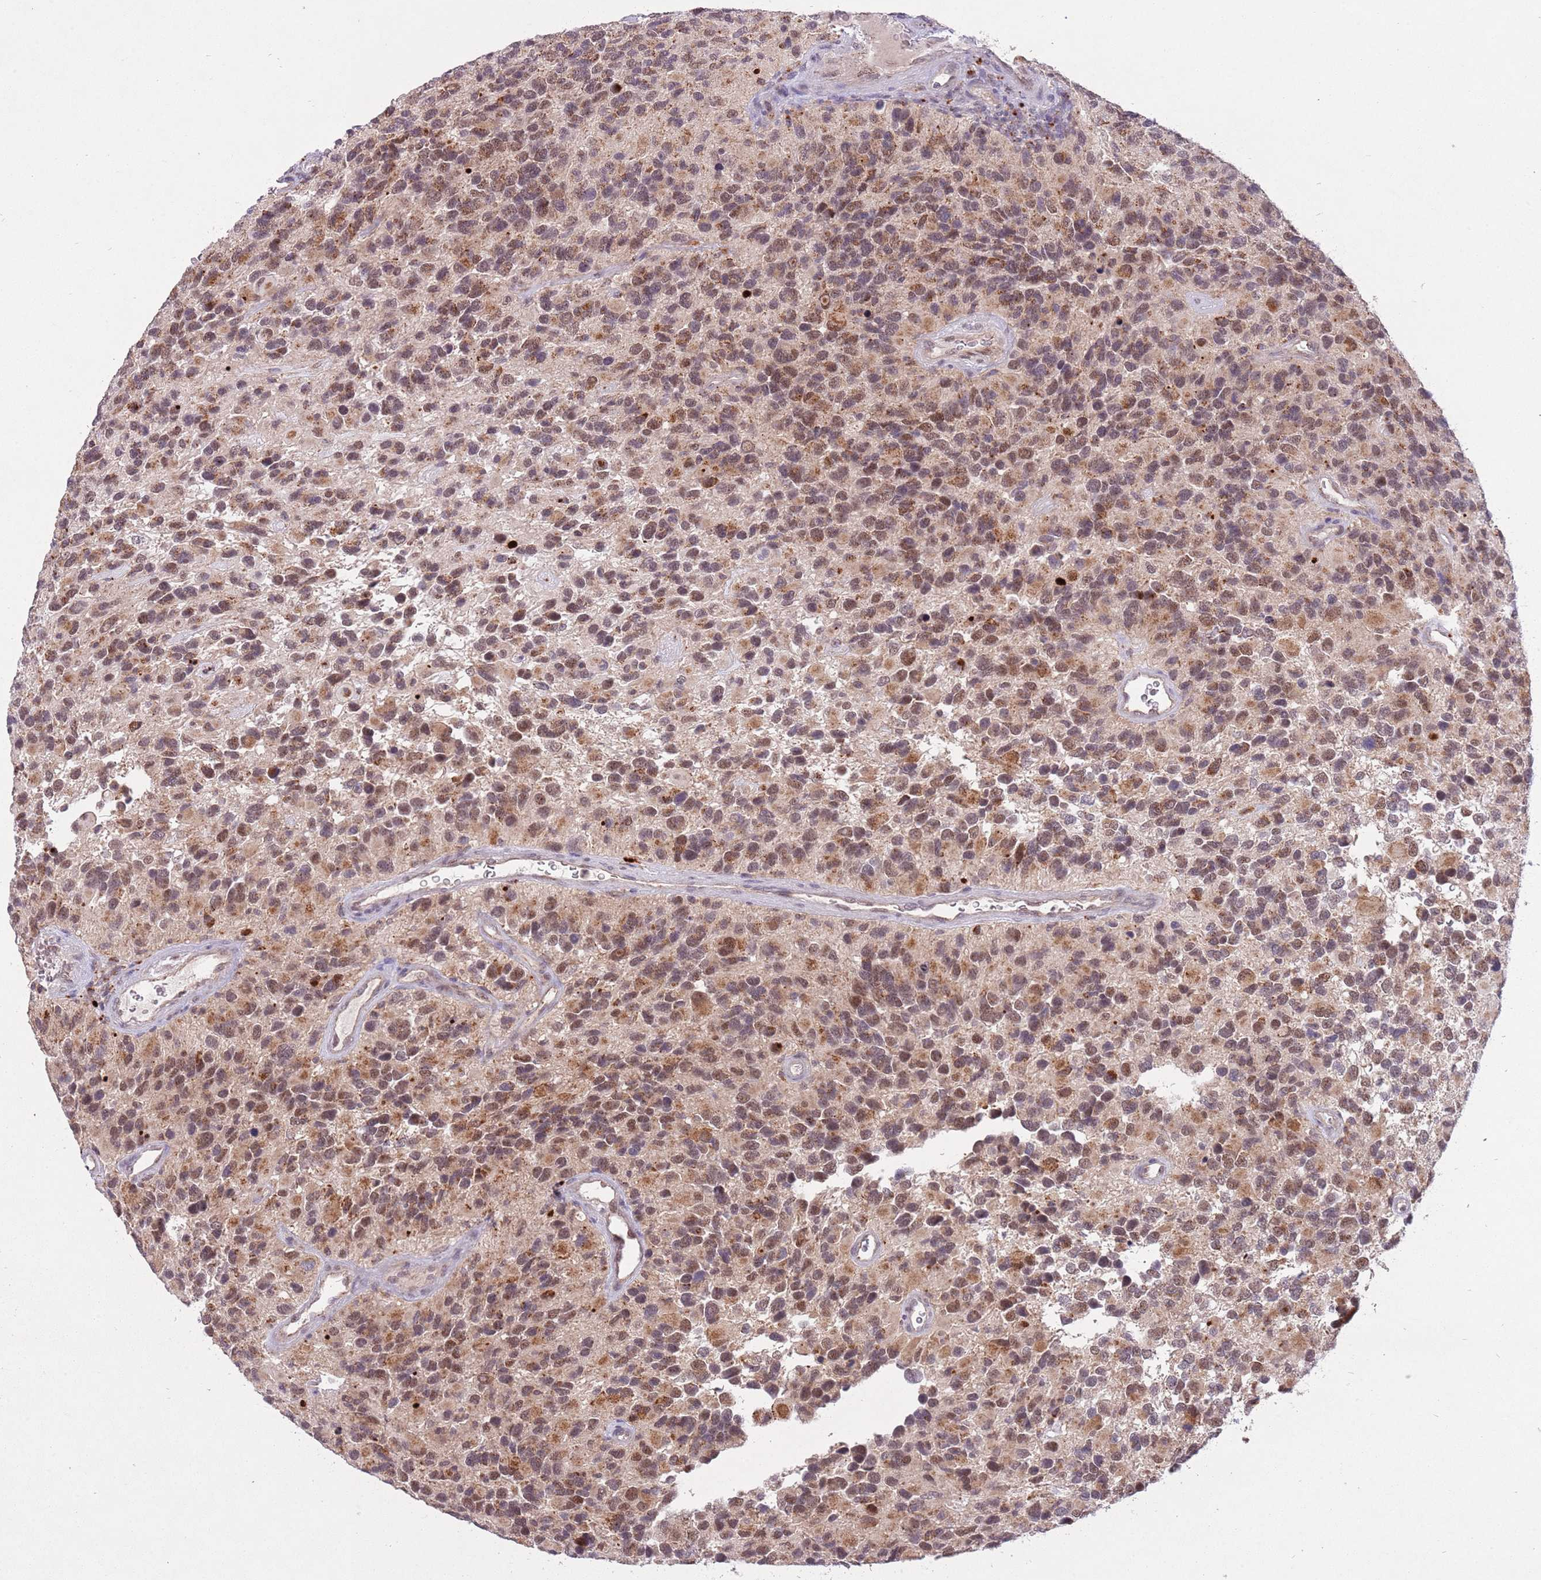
{"staining": {"intensity": "moderate", "quantity": ">75%", "location": "cytoplasmic/membranous,nuclear"}, "tissue": "glioma", "cell_type": "Tumor cells", "image_type": "cancer", "snomed": [{"axis": "morphology", "description": "Glioma, malignant, High grade"}, {"axis": "topography", "description": "Brain"}], "caption": "Human malignant glioma (high-grade) stained with a brown dye exhibits moderate cytoplasmic/membranous and nuclear positive expression in approximately >75% of tumor cells.", "gene": "TRIM27", "patient": {"sex": "male", "age": 77}}